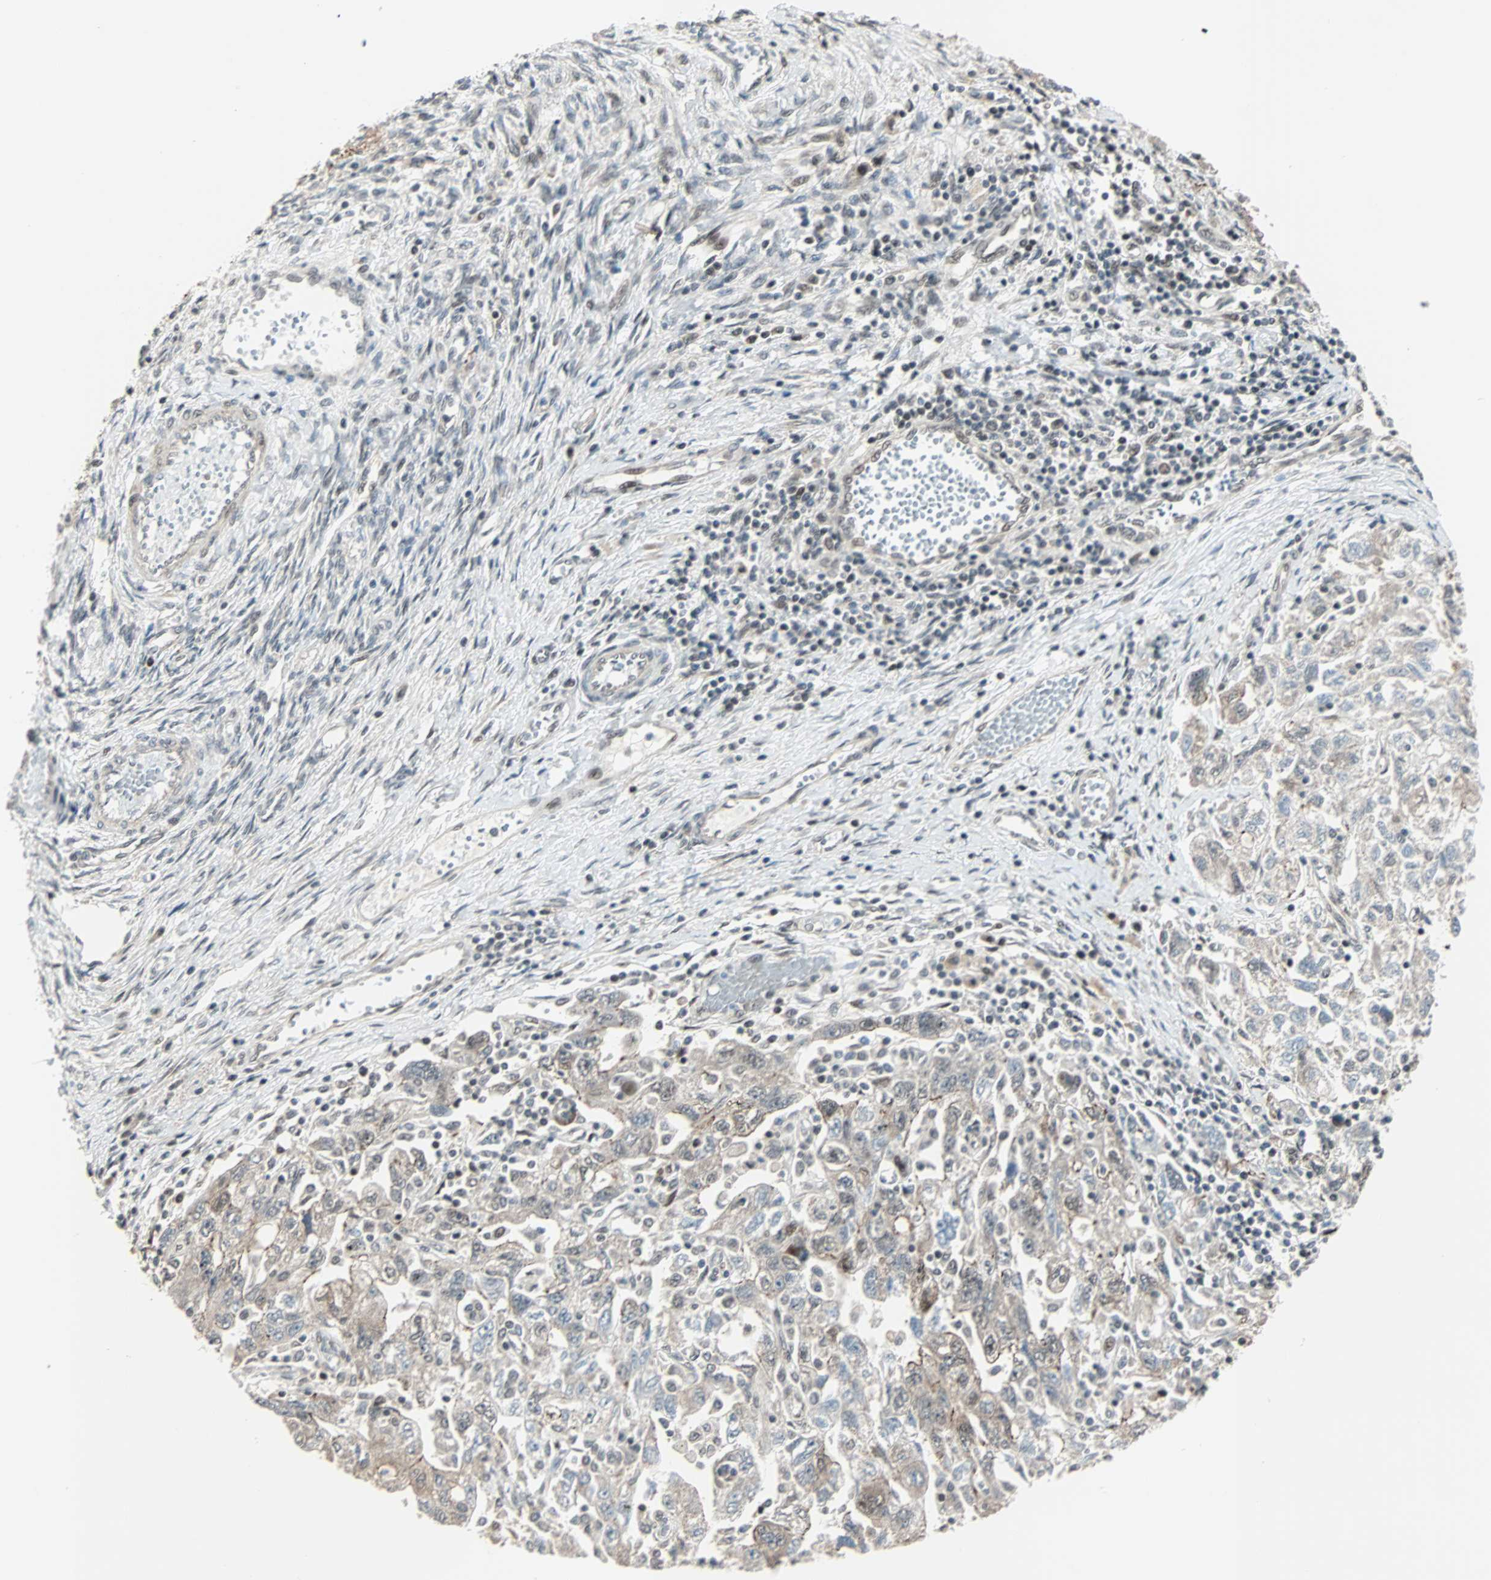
{"staining": {"intensity": "weak", "quantity": "25%-75%", "location": "cytoplasmic/membranous"}, "tissue": "ovarian cancer", "cell_type": "Tumor cells", "image_type": "cancer", "snomed": [{"axis": "morphology", "description": "Carcinoma, NOS"}, {"axis": "morphology", "description": "Cystadenocarcinoma, serous, NOS"}, {"axis": "topography", "description": "Ovary"}], "caption": "Ovarian serous cystadenocarcinoma was stained to show a protein in brown. There is low levels of weak cytoplasmic/membranous positivity in about 25%-75% of tumor cells. (Stains: DAB in brown, nuclei in blue, Microscopy: brightfield microscopy at high magnification).", "gene": "CBX4", "patient": {"sex": "female", "age": 69}}